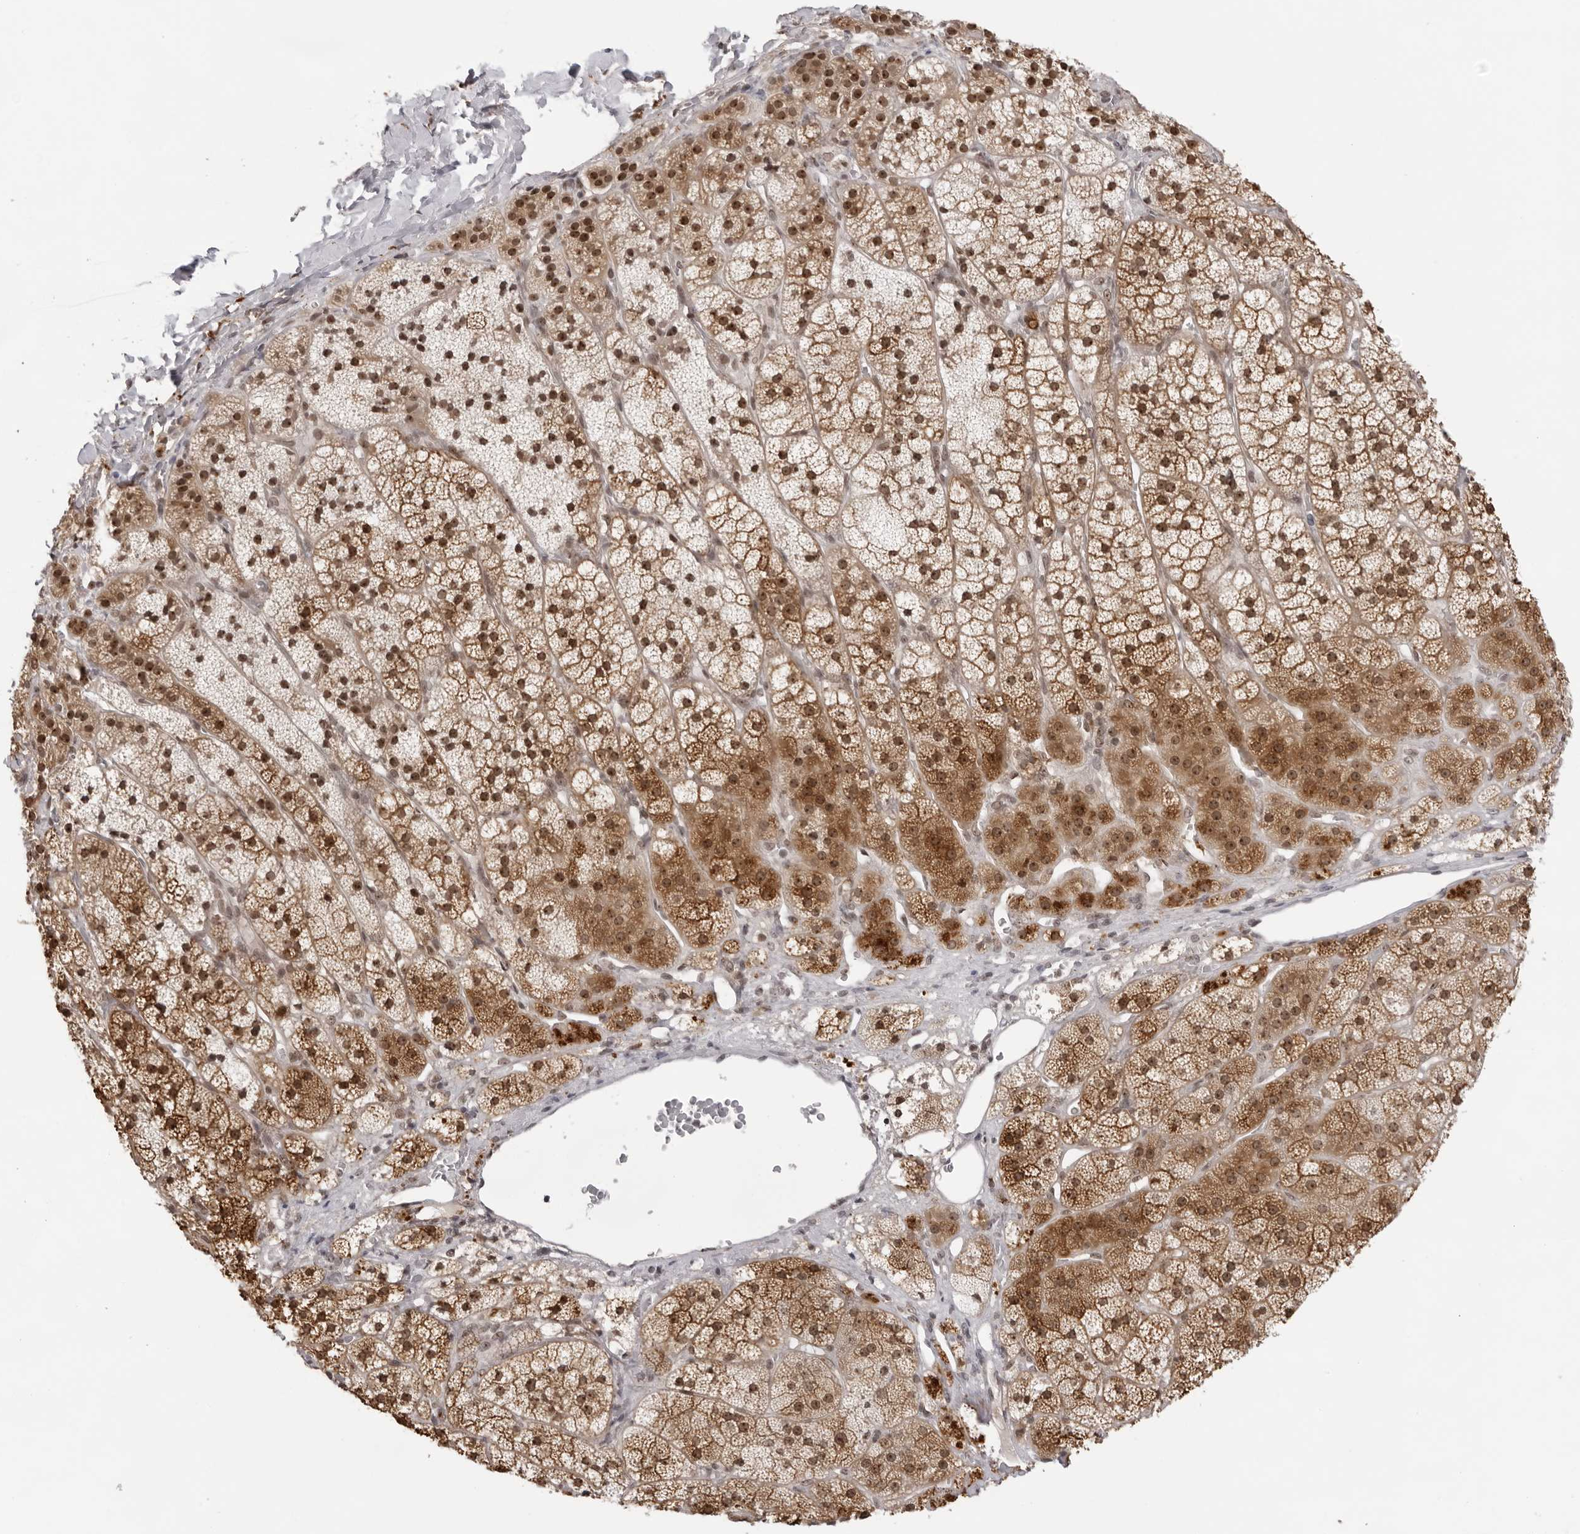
{"staining": {"intensity": "moderate", "quantity": ">75%", "location": "cytoplasmic/membranous,nuclear"}, "tissue": "adrenal gland", "cell_type": "Glandular cells", "image_type": "normal", "snomed": [{"axis": "morphology", "description": "Normal tissue, NOS"}, {"axis": "topography", "description": "Adrenal gland"}], "caption": "Unremarkable adrenal gland demonstrates moderate cytoplasmic/membranous,nuclear positivity in about >75% of glandular cells, visualized by immunohistochemistry.", "gene": "EXOSC10", "patient": {"sex": "female", "age": 44}}